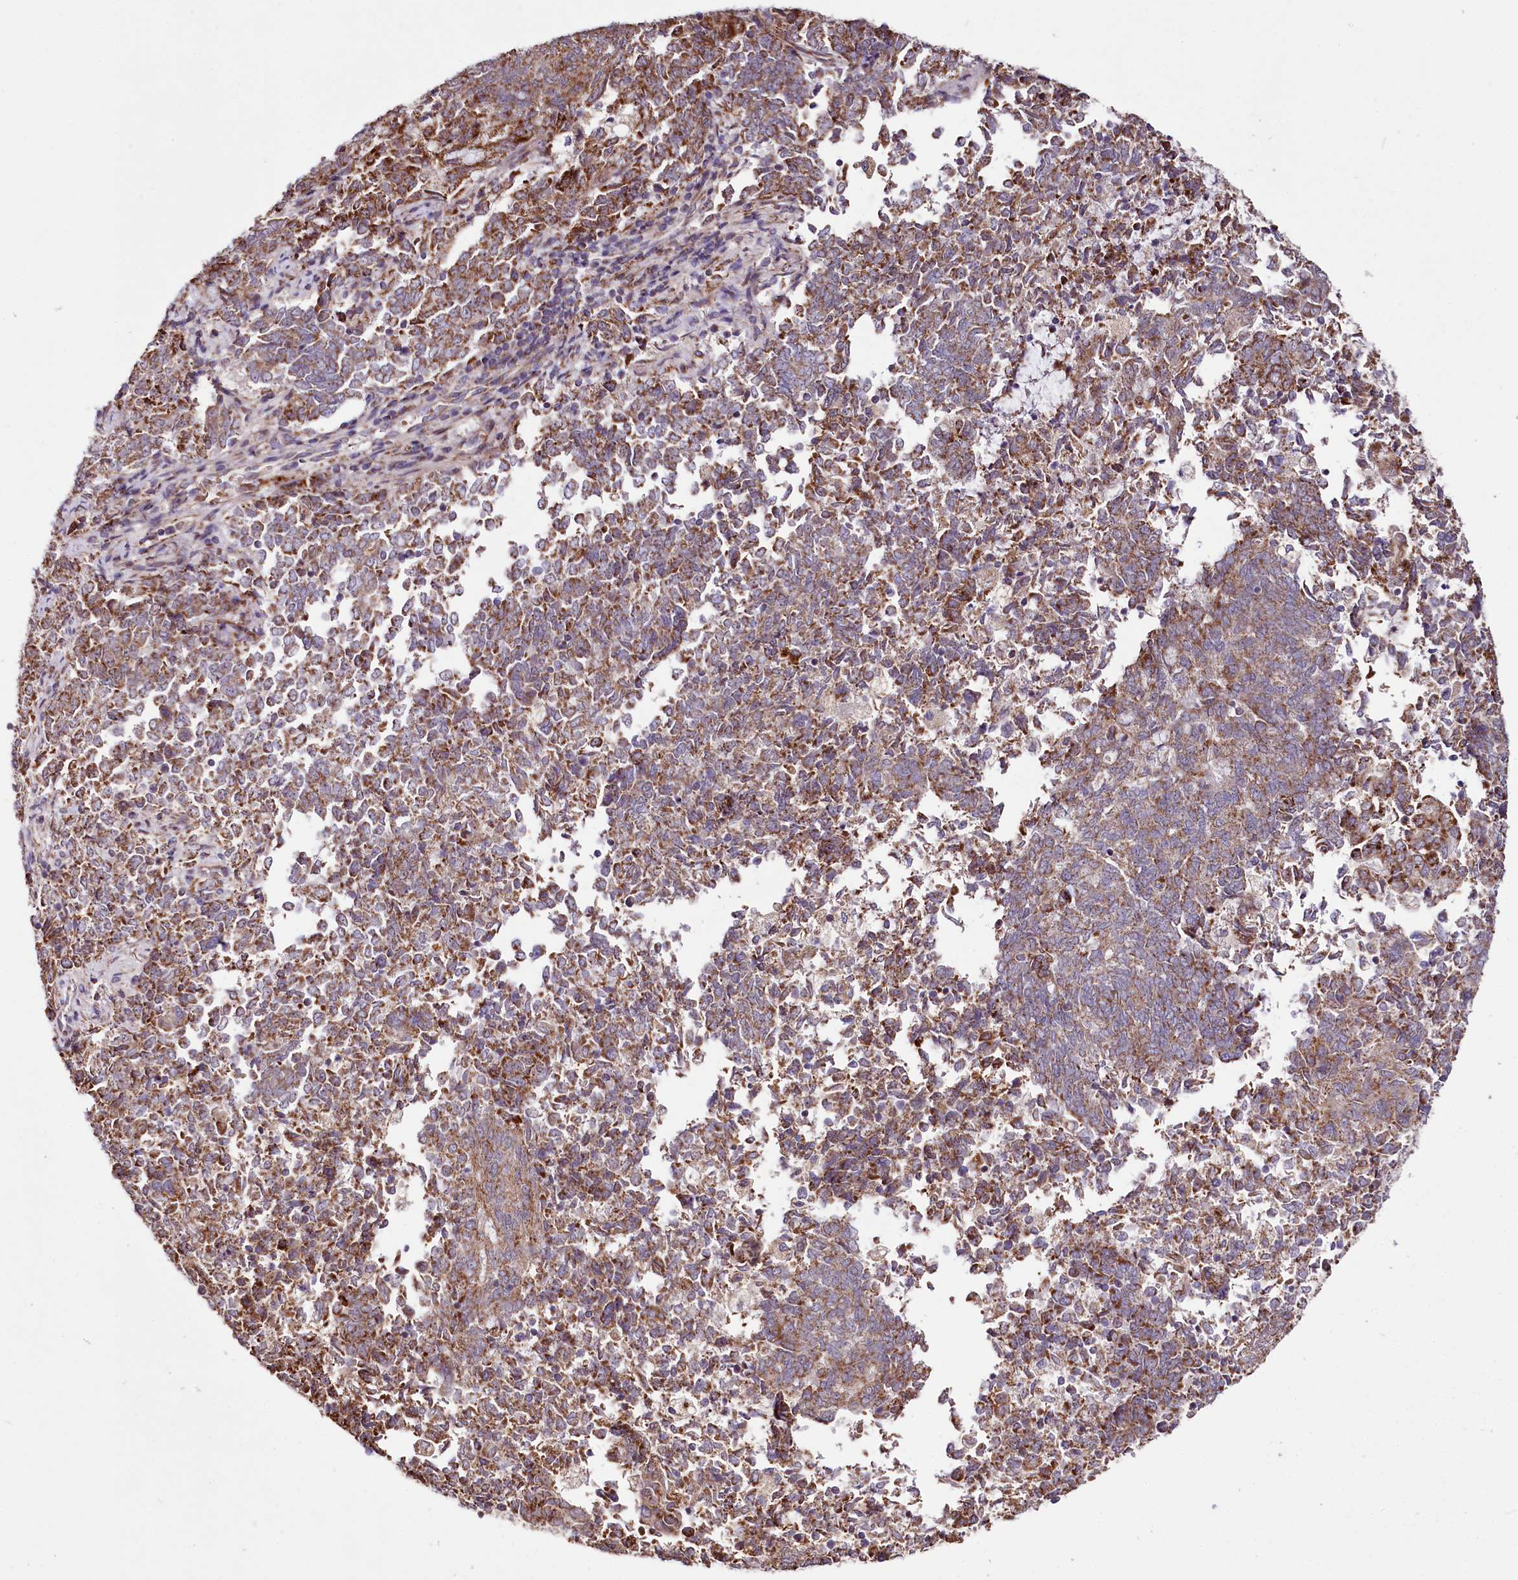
{"staining": {"intensity": "moderate", "quantity": ">75%", "location": "cytoplasmic/membranous"}, "tissue": "endometrial cancer", "cell_type": "Tumor cells", "image_type": "cancer", "snomed": [{"axis": "morphology", "description": "Adenocarcinoma, NOS"}, {"axis": "topography", "description": "Endometrium"}], "caption": "A brown stain labels moderate cytoplasmic/membranous staining of a protein in human endometrial adenocarcinoma tumor cells.", "gene": "ST7", "patient": {"sex": "female", "age": 80}}